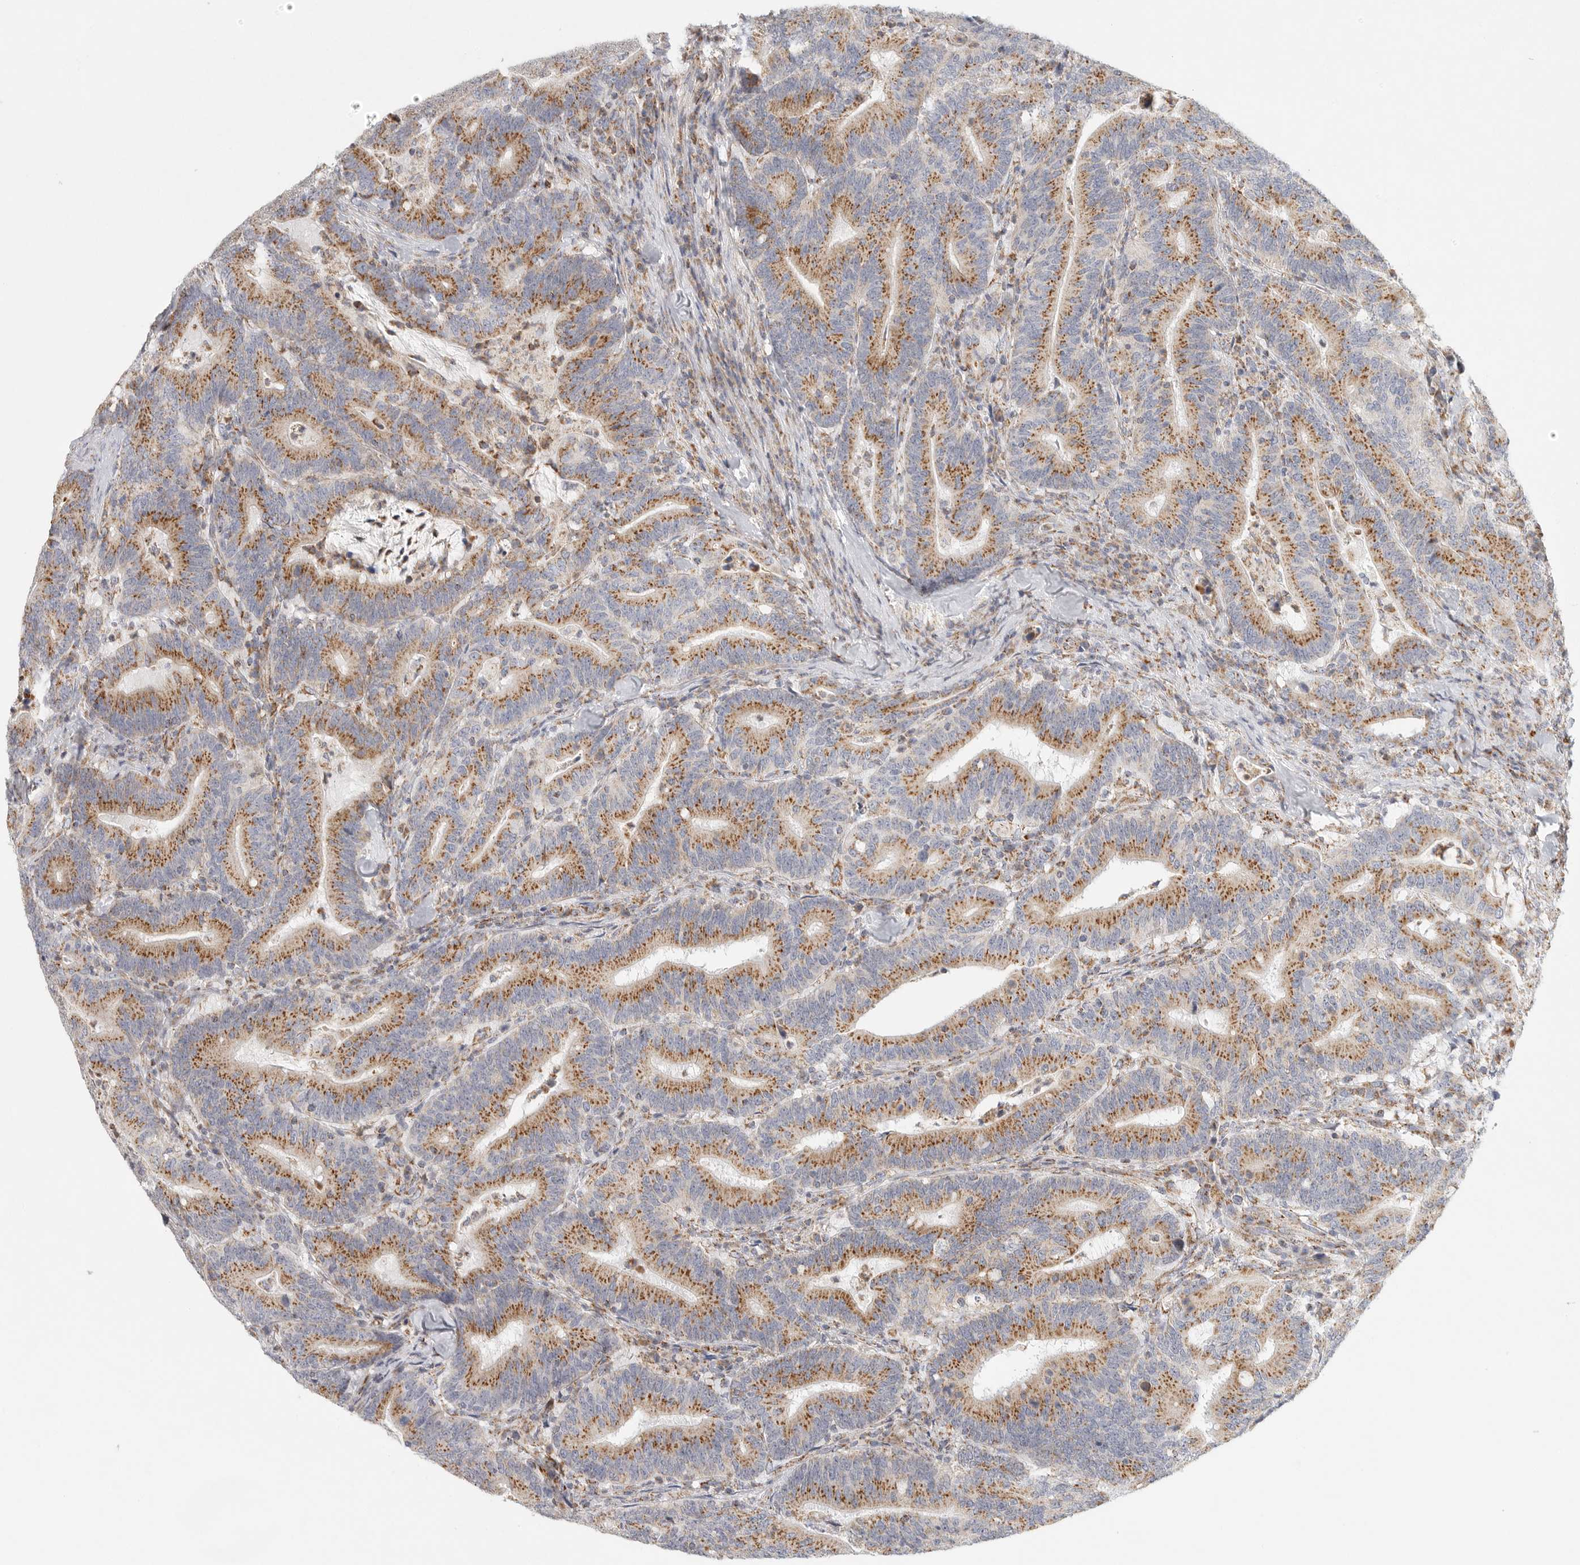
{"staining": {"intensity": "moderate", "quantity": ">75%", "location": "cytoplasmic/membranous"}, "tissue": "colorectal cancer", "cell_type": "Tumor cells", "image_type": "cancer", "snomed": [{"axis": "morphology", "description": "Adenocarcinoma, NOS"}, {"axis": "topography", "description": "Colon"}], "caption": "Human adenocarcinoma (colorectal) stained with a brown dye shows moderate cytoplasmic/membranous positive staining in approximately >75% of tumor cells.", "gene": "SLC25A26", "patient": {"sex": "female", "age": 66}}